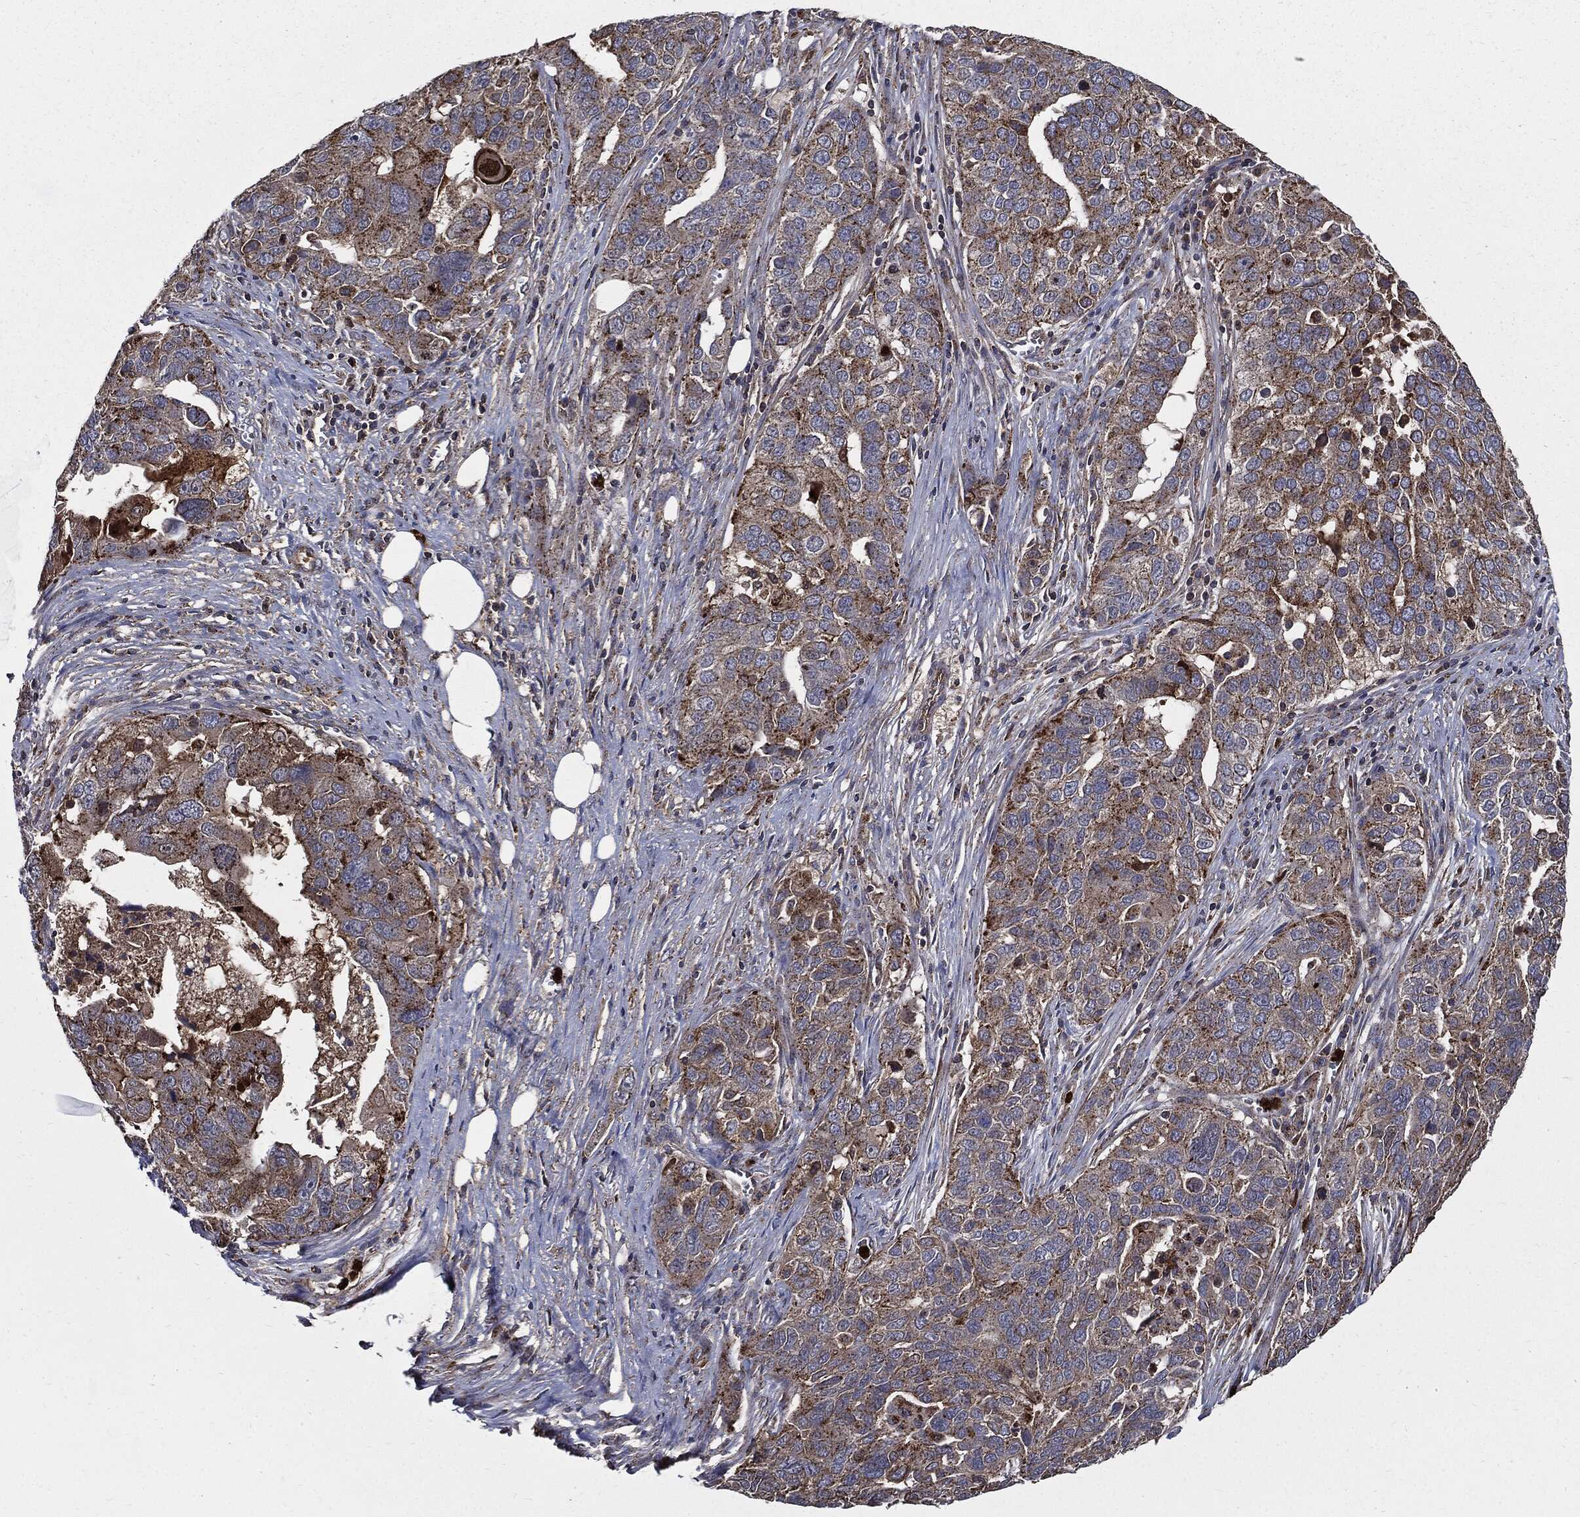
{"staining": {"intensity": "moderate", "quantity": "25%-75%", "location": "cytoplasmic/membranous"}, "tissue": "ovarian cancer", "cell_type": "Tumor cells", "image_type": "cancer", "snomed": [{"axis": "morphology", "description": "Carcinoma, endometroid"}, {"axis": "topography", "description": "Ovary"}], "caption": "Endometroid carcinoma (ovarian) was stained to show a protein in brown. There is medium levels of moderate cytoplasmic/membranous positivity in about 25%-75% of tumor cells. The protein of interest is shown in brown color, while the nuclei are stained blue.", "gene": "PDCD6IP", "patient": {"sex": "female", "age": 42}}